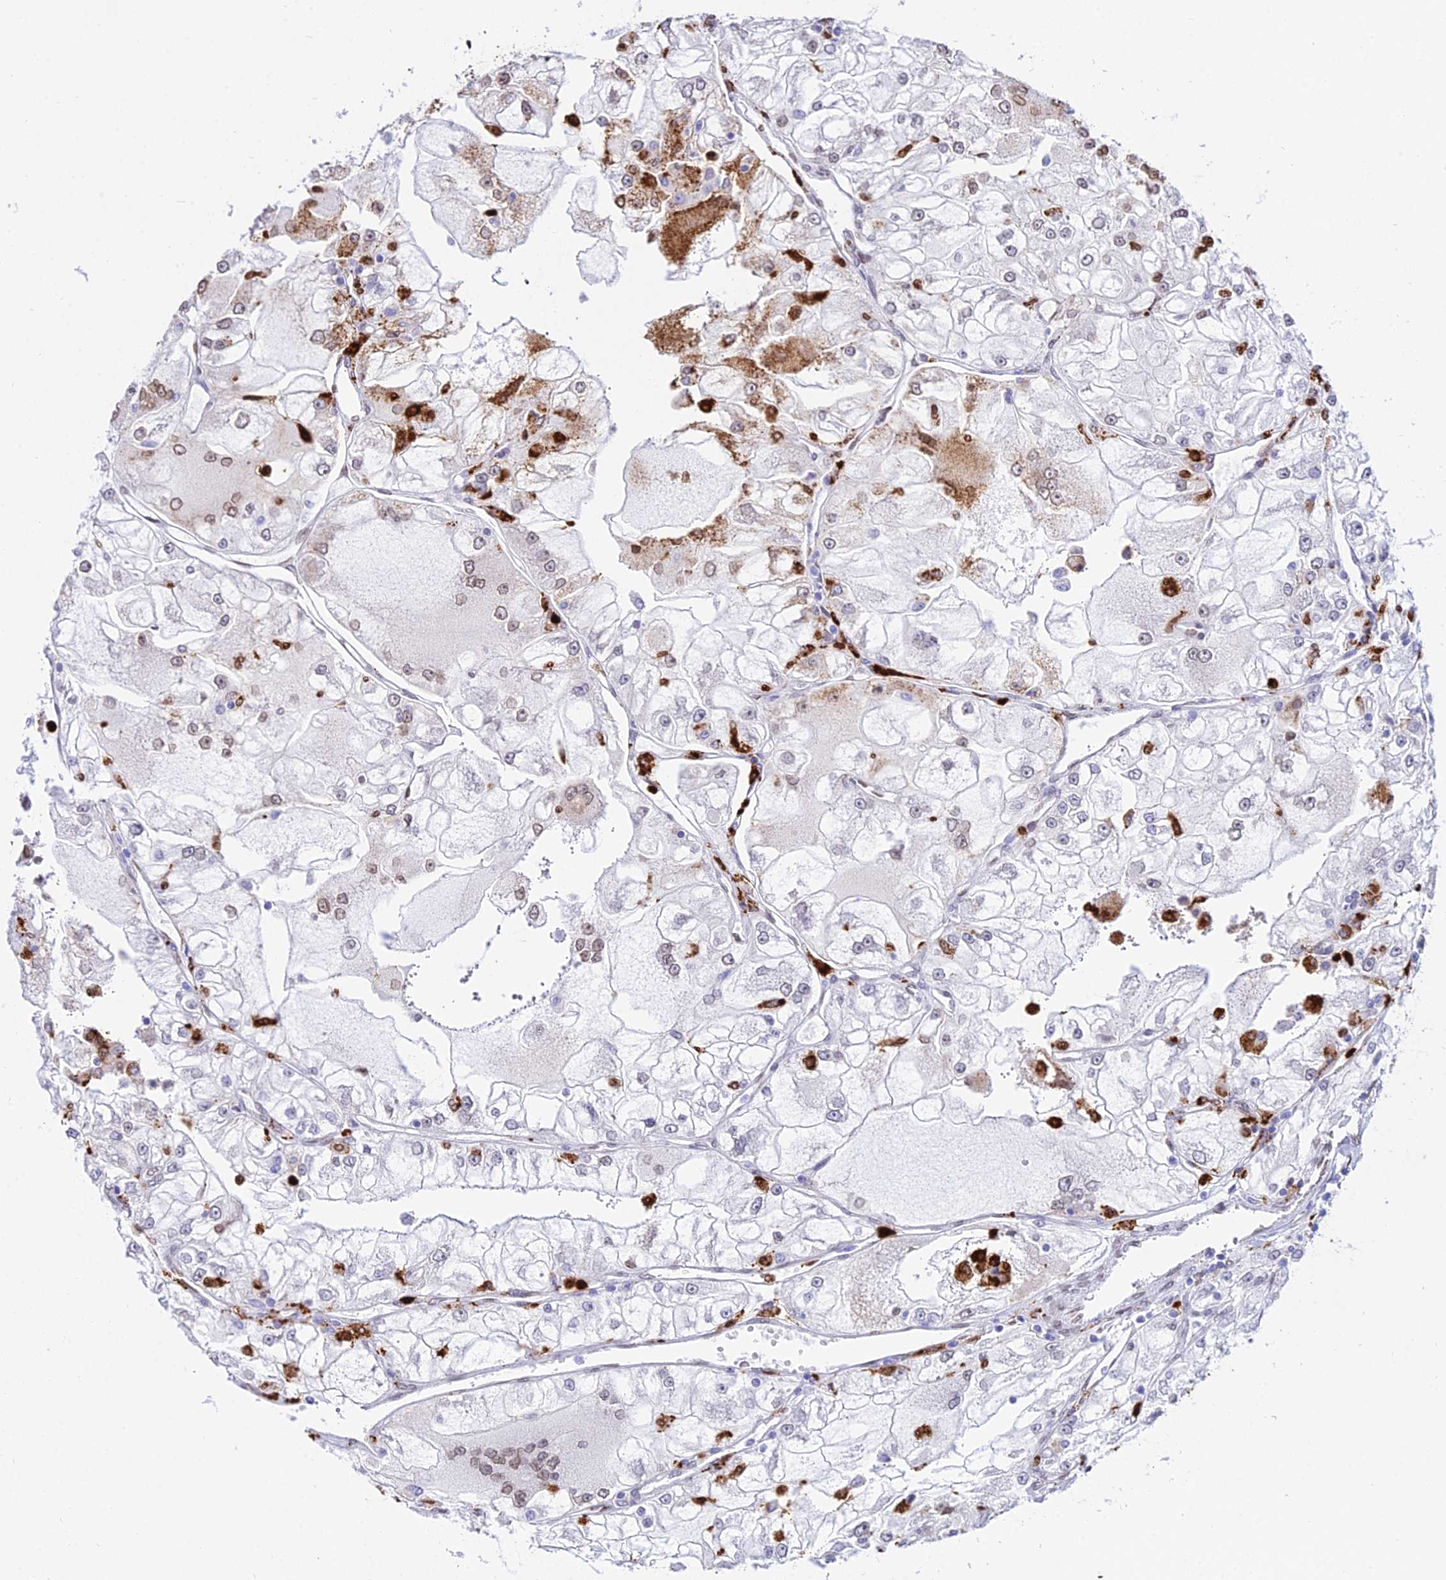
{"staining": {"intensity": "moderate", "quantity": "<25%", "location": "cytoplasmic/membranous,nuclear"}, "tissue": "renal cancer", "cell_type": "Tumor cells", "image_type": "cancer", "snomed": [{"axis": "morphology", "description": "Adenocarcinoma, NOS"}, {"axis": "topography", "description": "Kidney"}], "caption": "Renal cancer (adenocarcinoma) stained with DAB IHC exhibits low levels of moderate cytoplasmic/membranous and nuclear expression in about <25% of tumor cells. (DAB (3,3'-diaminobenzidine) IHC with brightfield microscopy, high magnification).", "gene": "MCM10", "patient": {"sex": "female", "age": 72}}